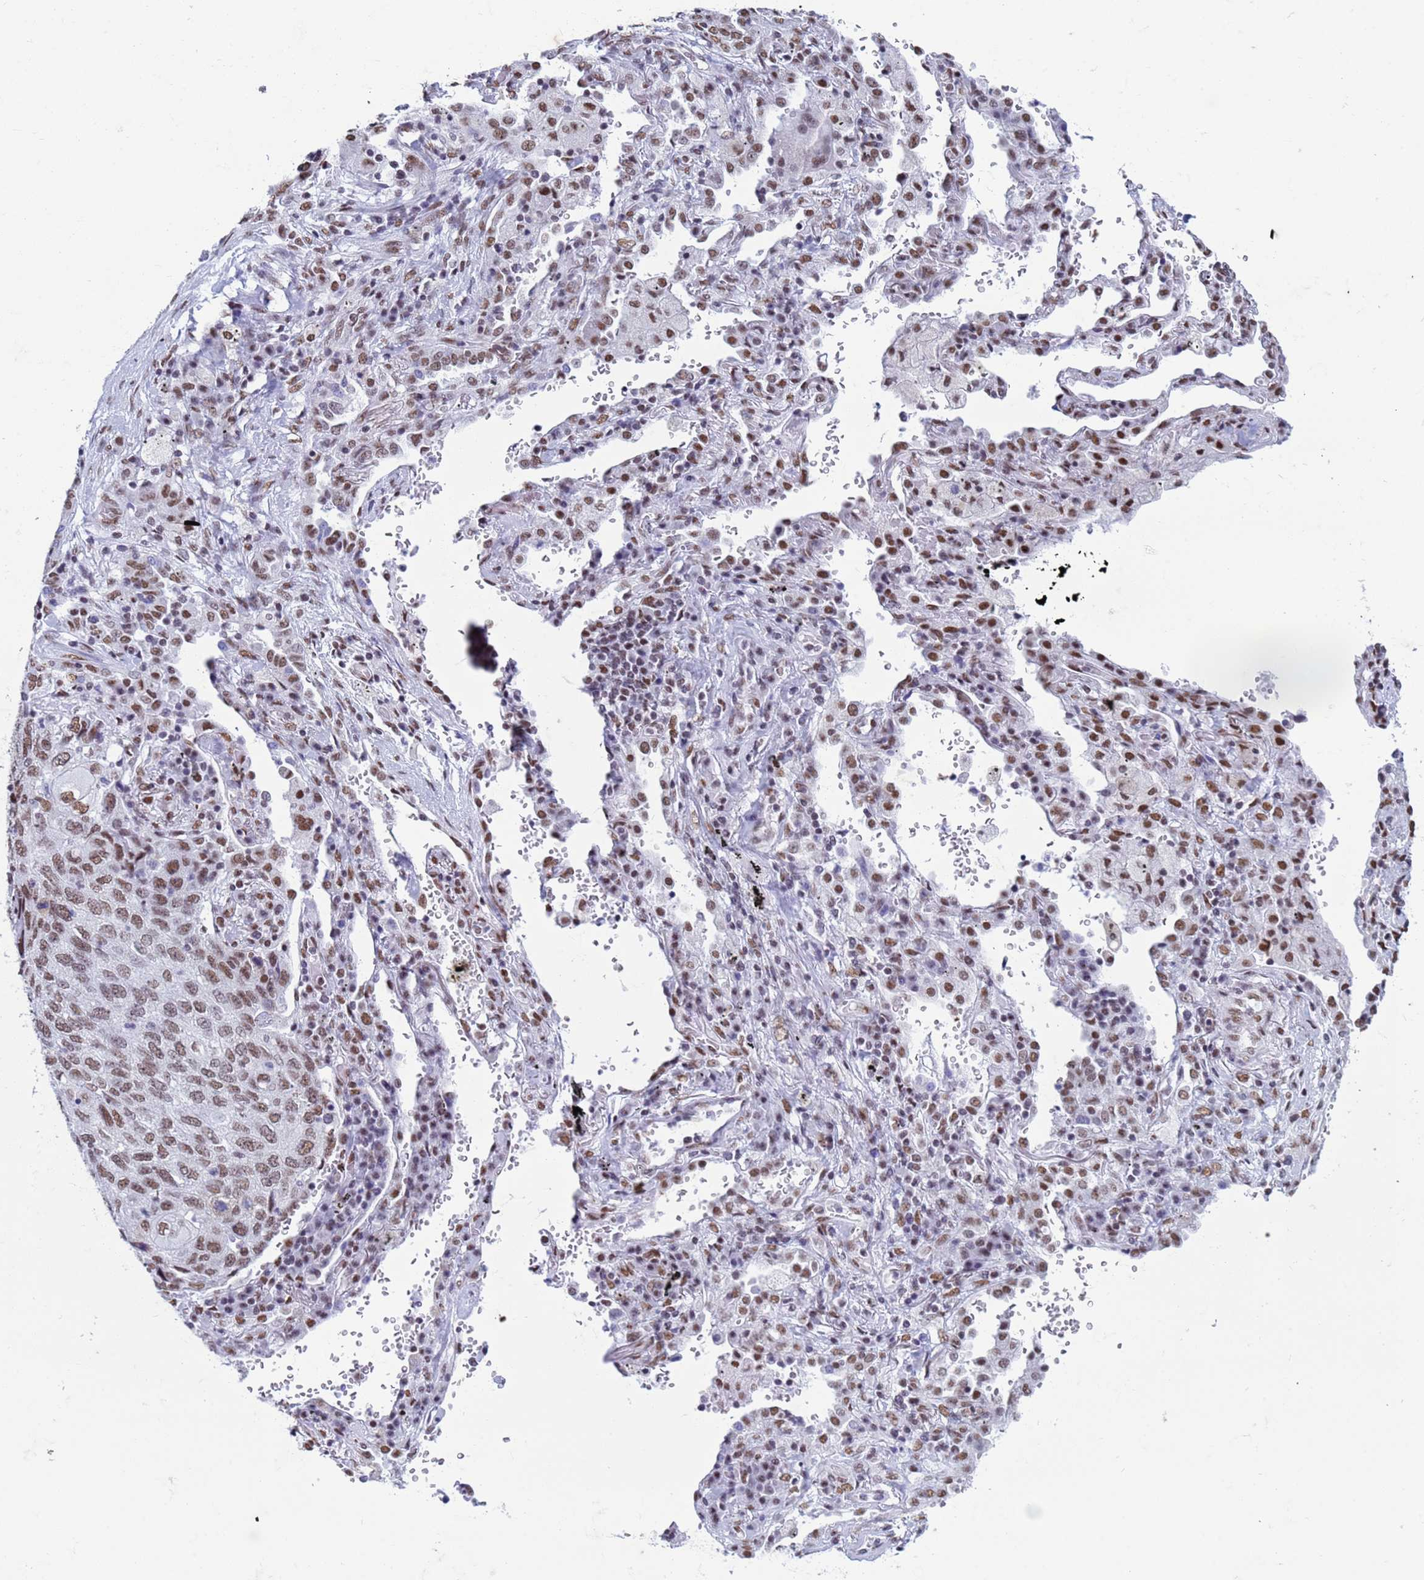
{"staining": {"intensity": "moderate", "quantity": ">75%", "location": "nuclear"}, "tissue": "lung cancer", "cell_type": "Tumor cells", "image_type": "cancer", "snomed": [{"axis": "morphology", "description": "Squamous cell carcinoma, NOS"}, {"axis": "topography", "description": "Lung"}], "caption": "Moderate nuclear staining for a protein is present in about >75% of tumor cells of squamous cell carcinoma (lung) using IHC.", "gene": "FAM170B", "patient": {"sex": "female", "age": 63}}